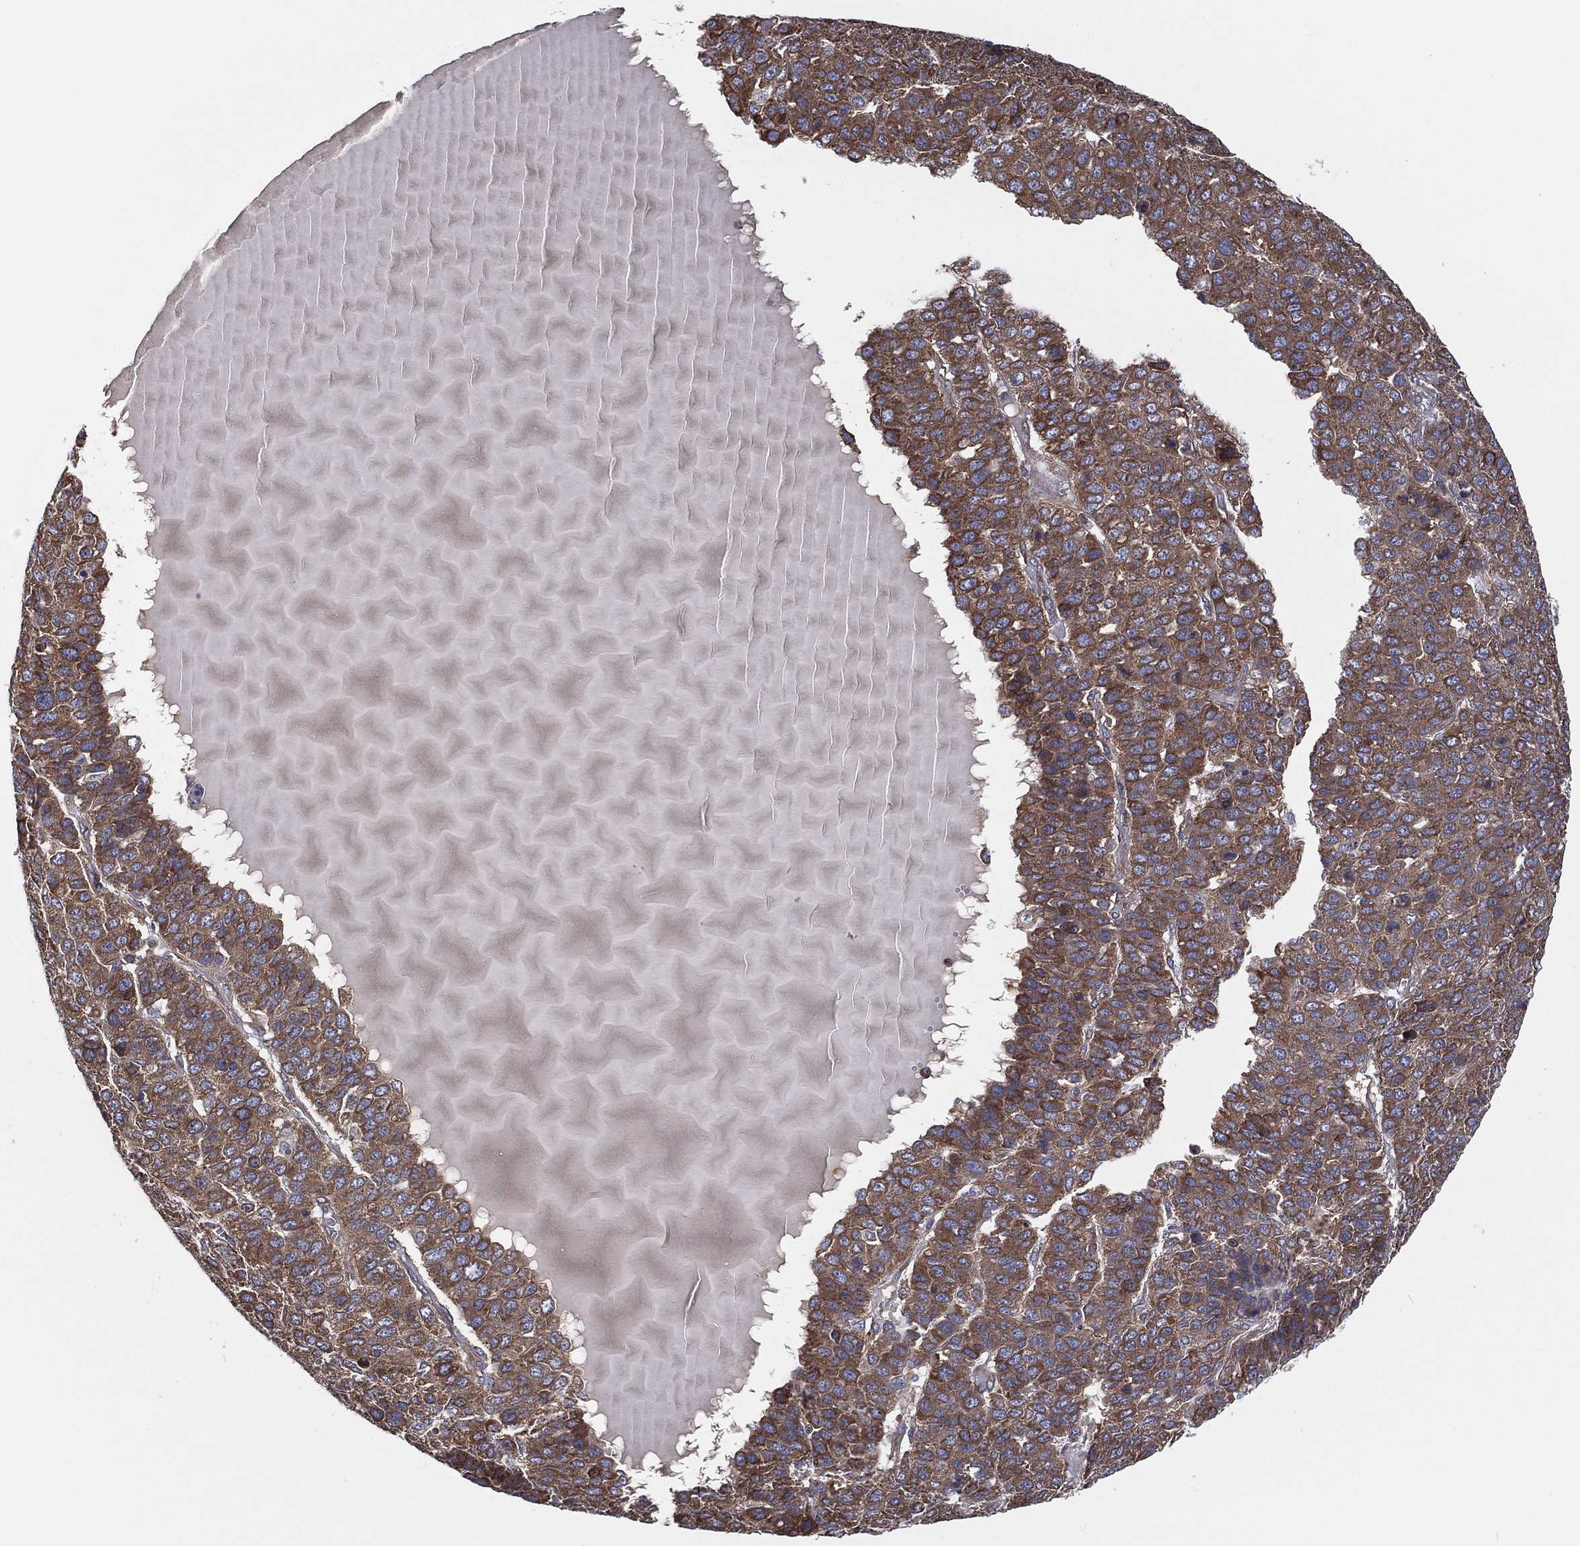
{"staining": {"intensity": "strong", "quantity": "25%-75%", "location": "cytoplasmic/membranous"}, "tissue": "liver cancer", "cell_type": "Tumor cells", "image_type": "cancer", "snomed": [{"axis": "morphology", "description": "Carcinoma, Hepatocellular, NOS"}, {"axis": "topography", "description": "Liver"}], "caption": "Strong cytoplasmic/membranous staining is identified in about 25%-75% of tumor cells in liver cancer. The staining was performed using DAB, with brown indicating positive protein expression. Nuclei are stained blue with hematoxylin.", "gene": "EIF2B5", "patient": {"sex": "male", "age": 69}}